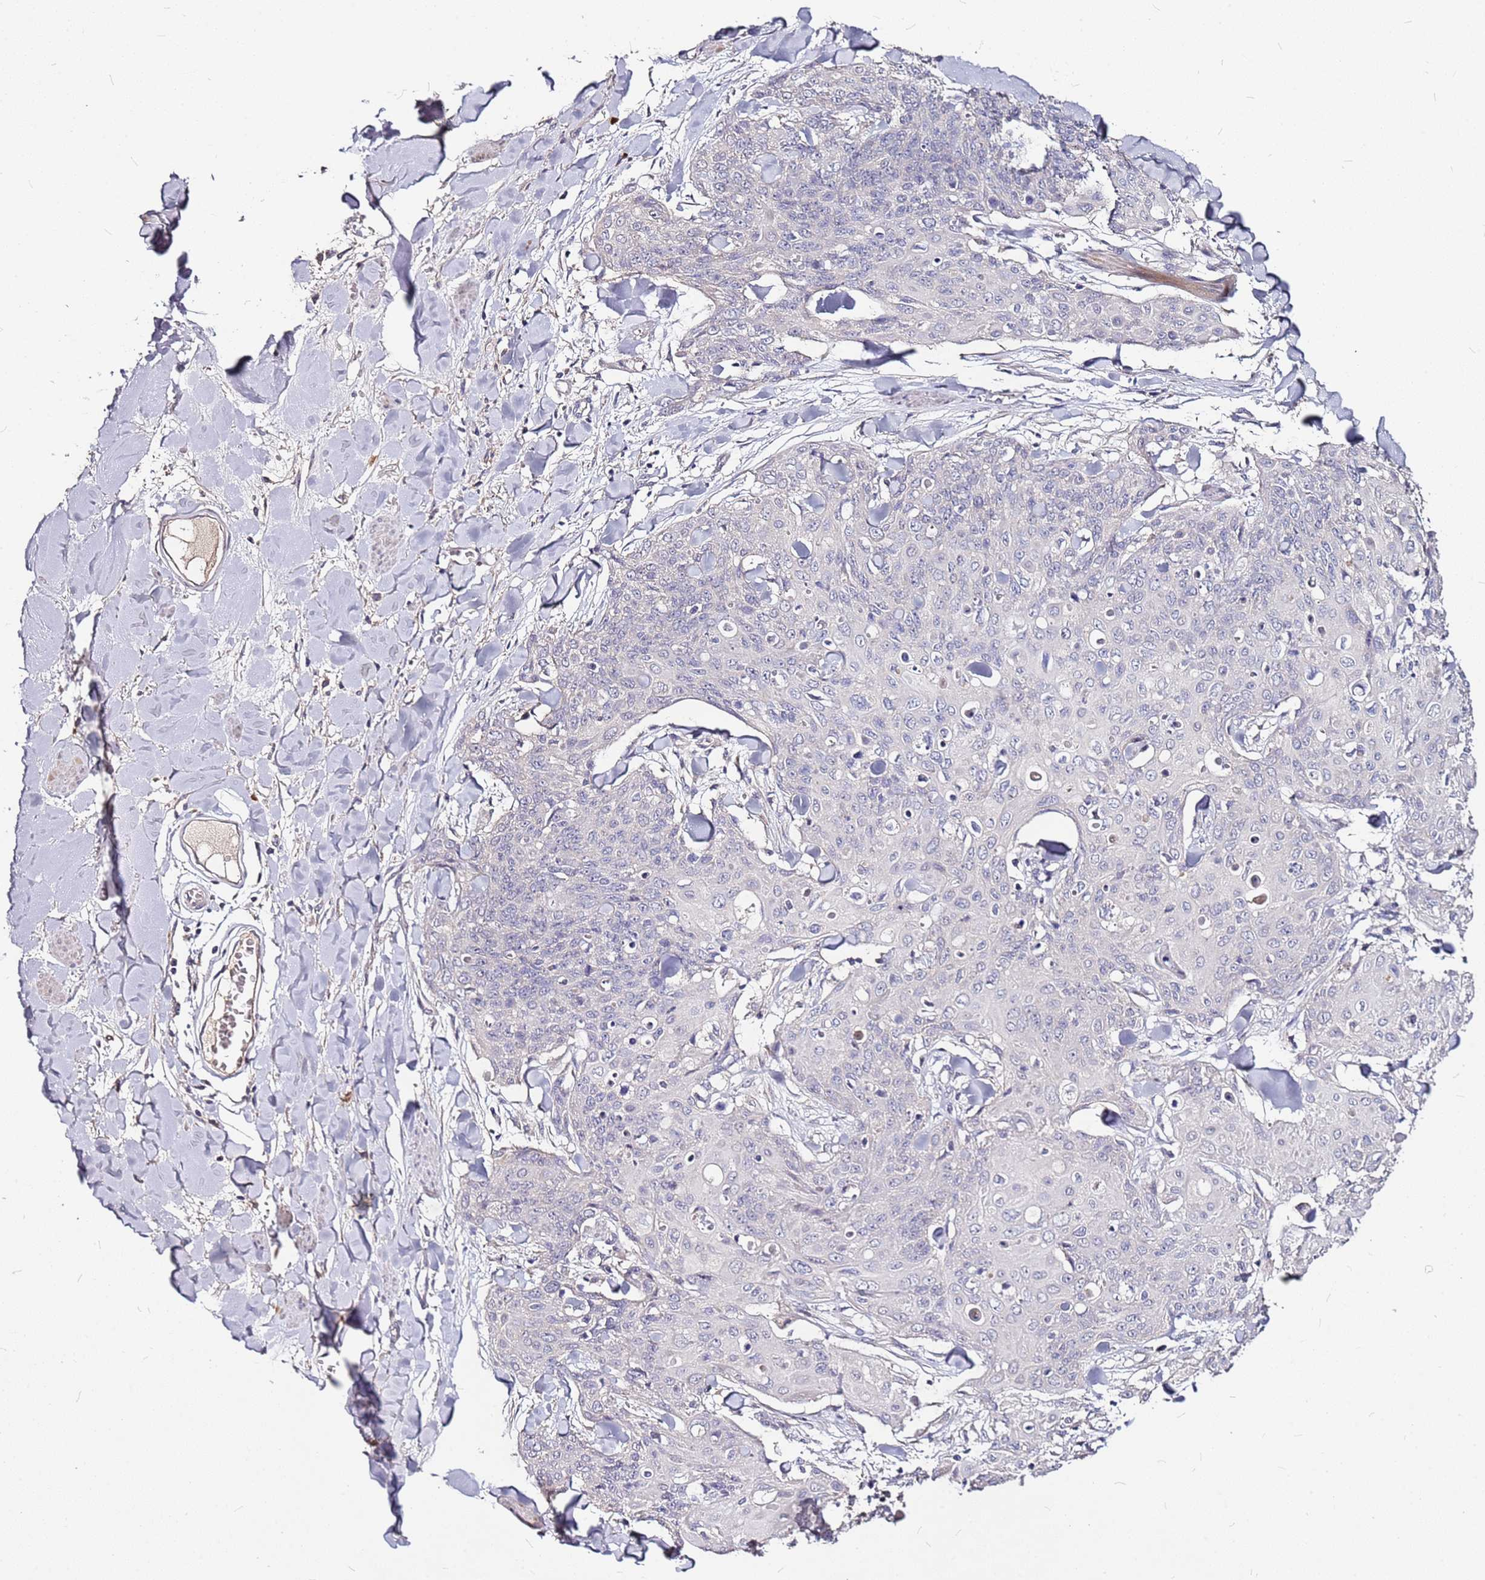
{"staining": {"intensity": "negative", "quantity": "none", "location": "none"}, "tissue": "skin cancer", "cell_type": "Tumor cells", "image_type": "cancer", "snomed": [{"axis": "morphology", "description": "Squamous cell carcinoma, NOS"}, {"axis": "topography", "description": "Skin"}, {"axis": "topography", "description": "Vulva"}], "caption": "DAB immunohistochemical staining of skin cancer shows no significant staining in tumor cells. The staining is performed using DAB brown chromogen with nuclei counter-stained in using hematoxylin.", "gene": "DCDC2C", "patient": {"sex": "female", "age": 85}}